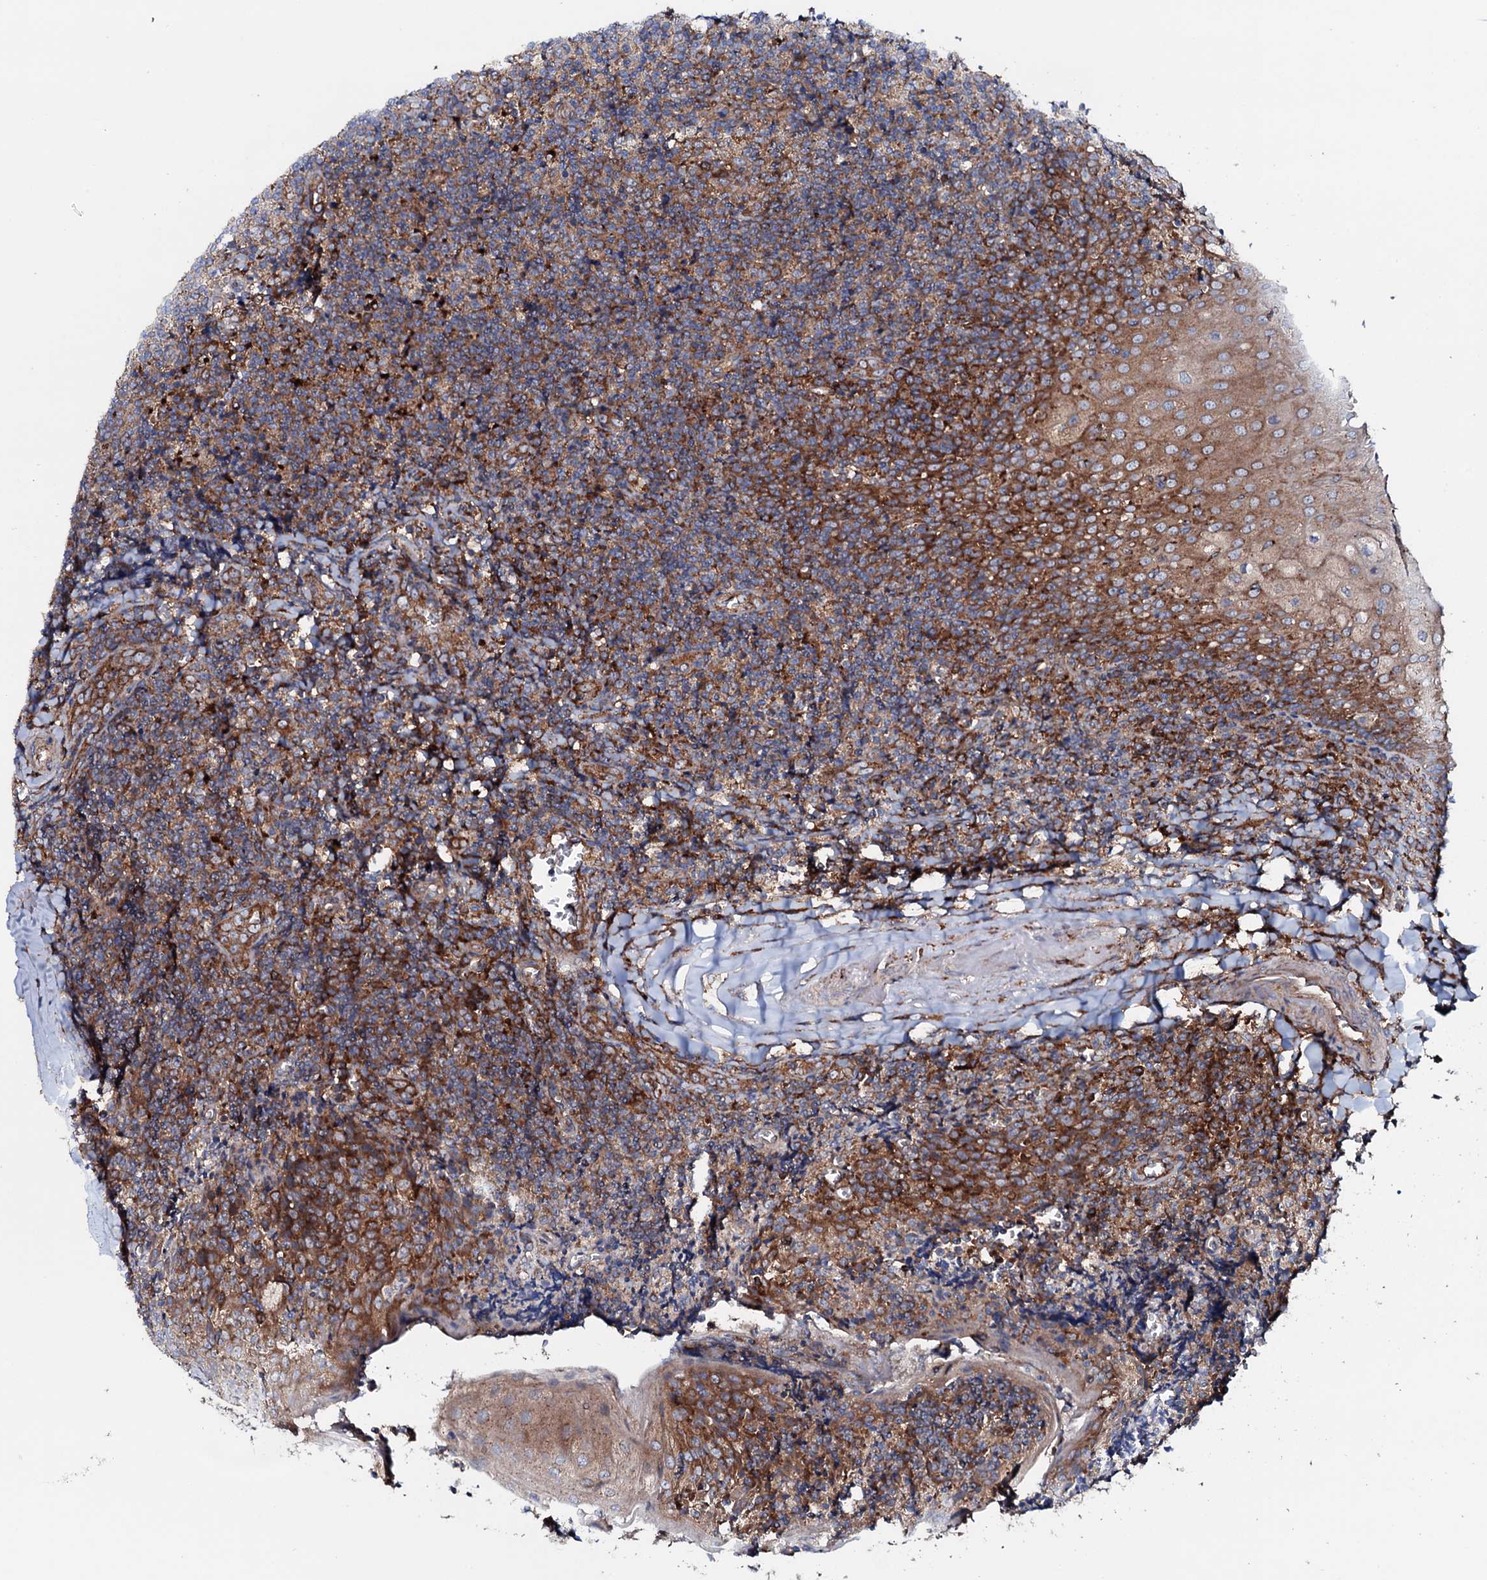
{"staining": {"intensity": "weak", "quantity": "25%-75%", "location": "cytoplasmic/membranous"}, "tissue": "tonsil", "cell_type": "Germinal center cells", "image_type": "normal", "snomed": [{"axis": "morphology", "description": "Normal tissue, NOS"}, {"axis": "topography", "description": "Tonsil"}], "caption": "IHC photomicrograph of normal human tonsil stained for a protein (brown), which reveals low levels of weak cytoplasmic/membranous positivity in about 25%-75% of germinal center cells.", "gene": "P2RX4", "patient": {"sex": "male", "age": 27}}